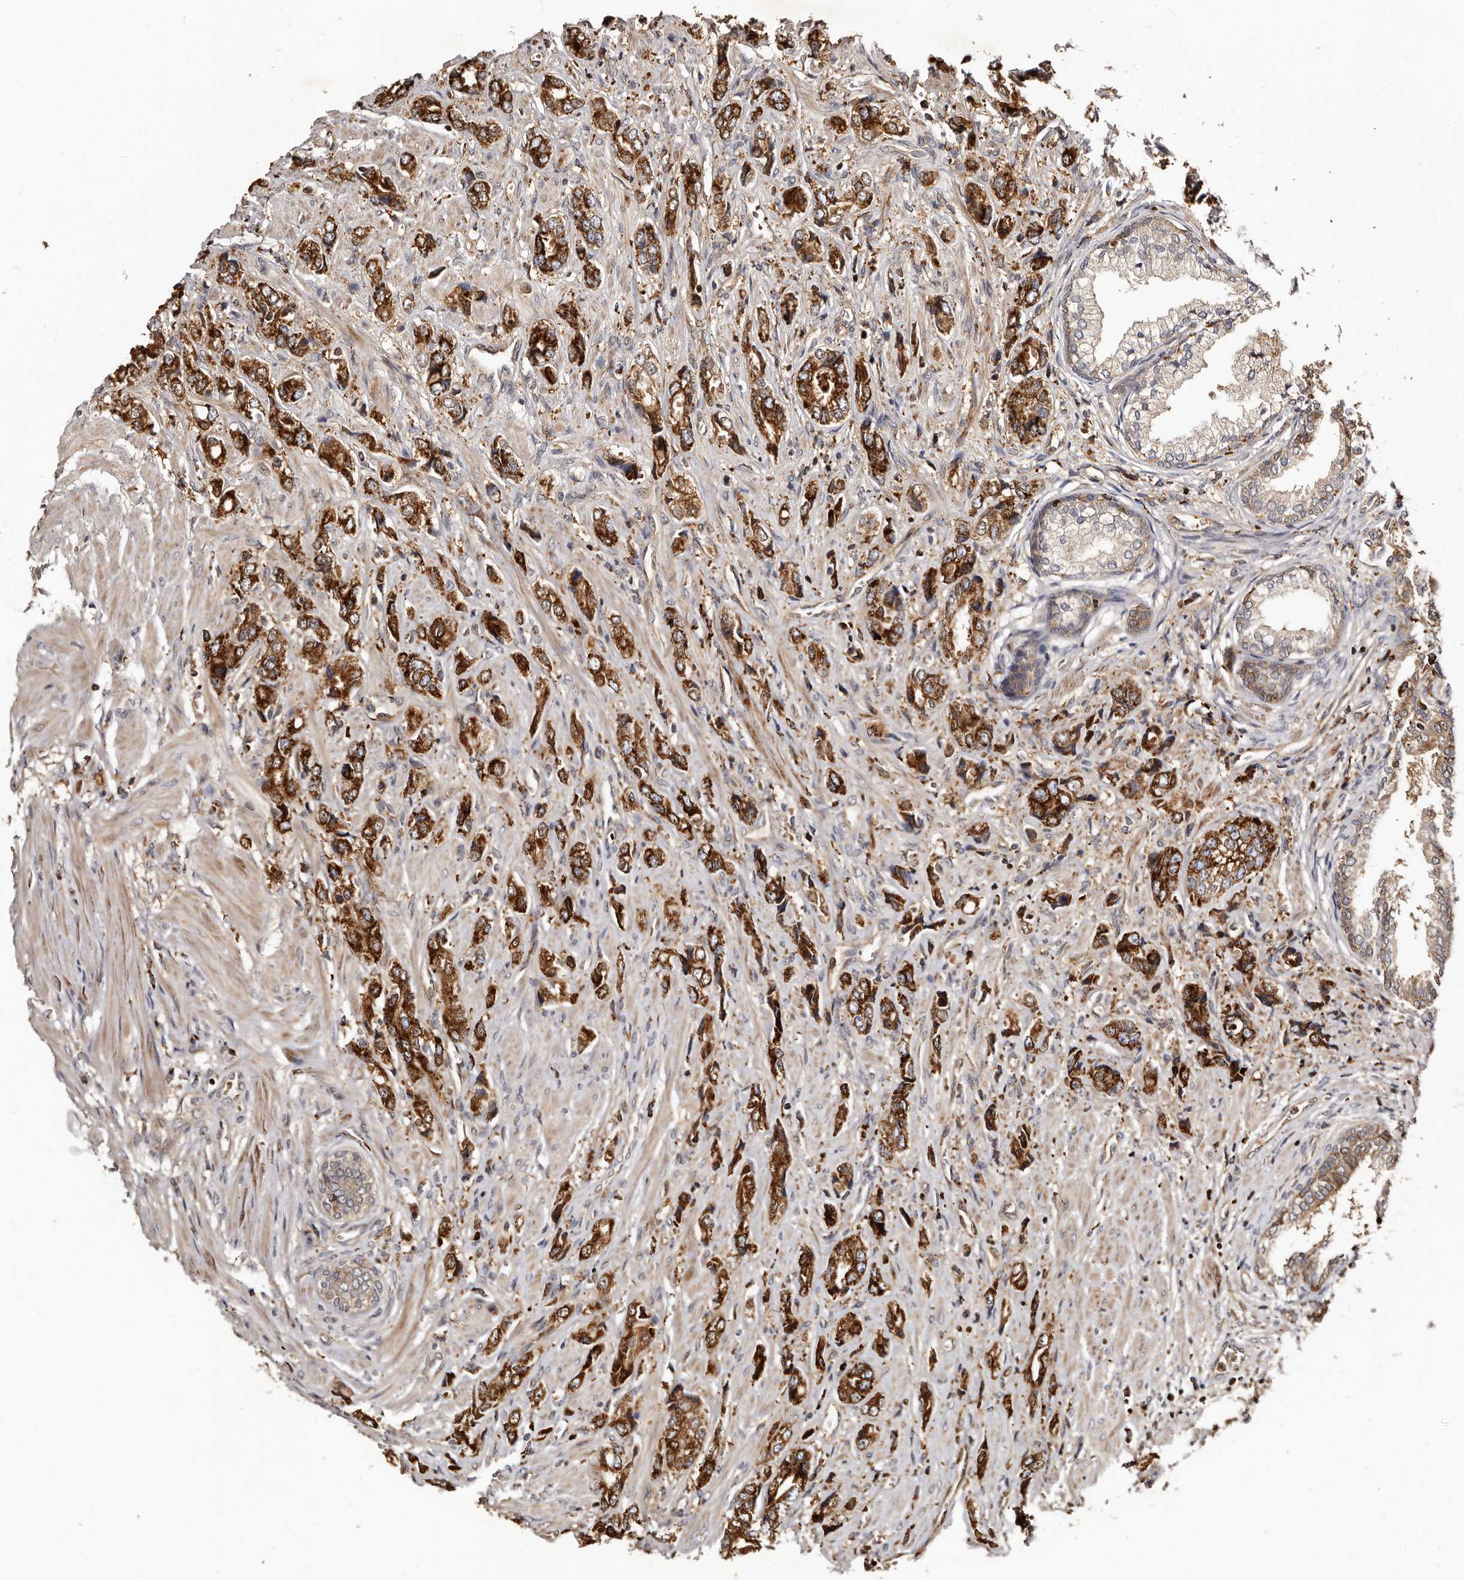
{"staining": {"intensity": "strong", "quantity": ">75%", "location": "cytoplasmic/membranous"}, "tissue": "prostate cancer", "cell_type": "Tumor cells", "image_type": "cancer", "snomed": [{"axis": "morphology", "description": "Adenocarcinoma, High grade"}, {"axis": "topography", "description": "Prostate"}], "caption": "High-grade adenocarcinoma (prostate) stained with a protein marker displays strong staining in tumor cells.", "gene": "BAX", "patient": {"sex": "male", "age": 61}}